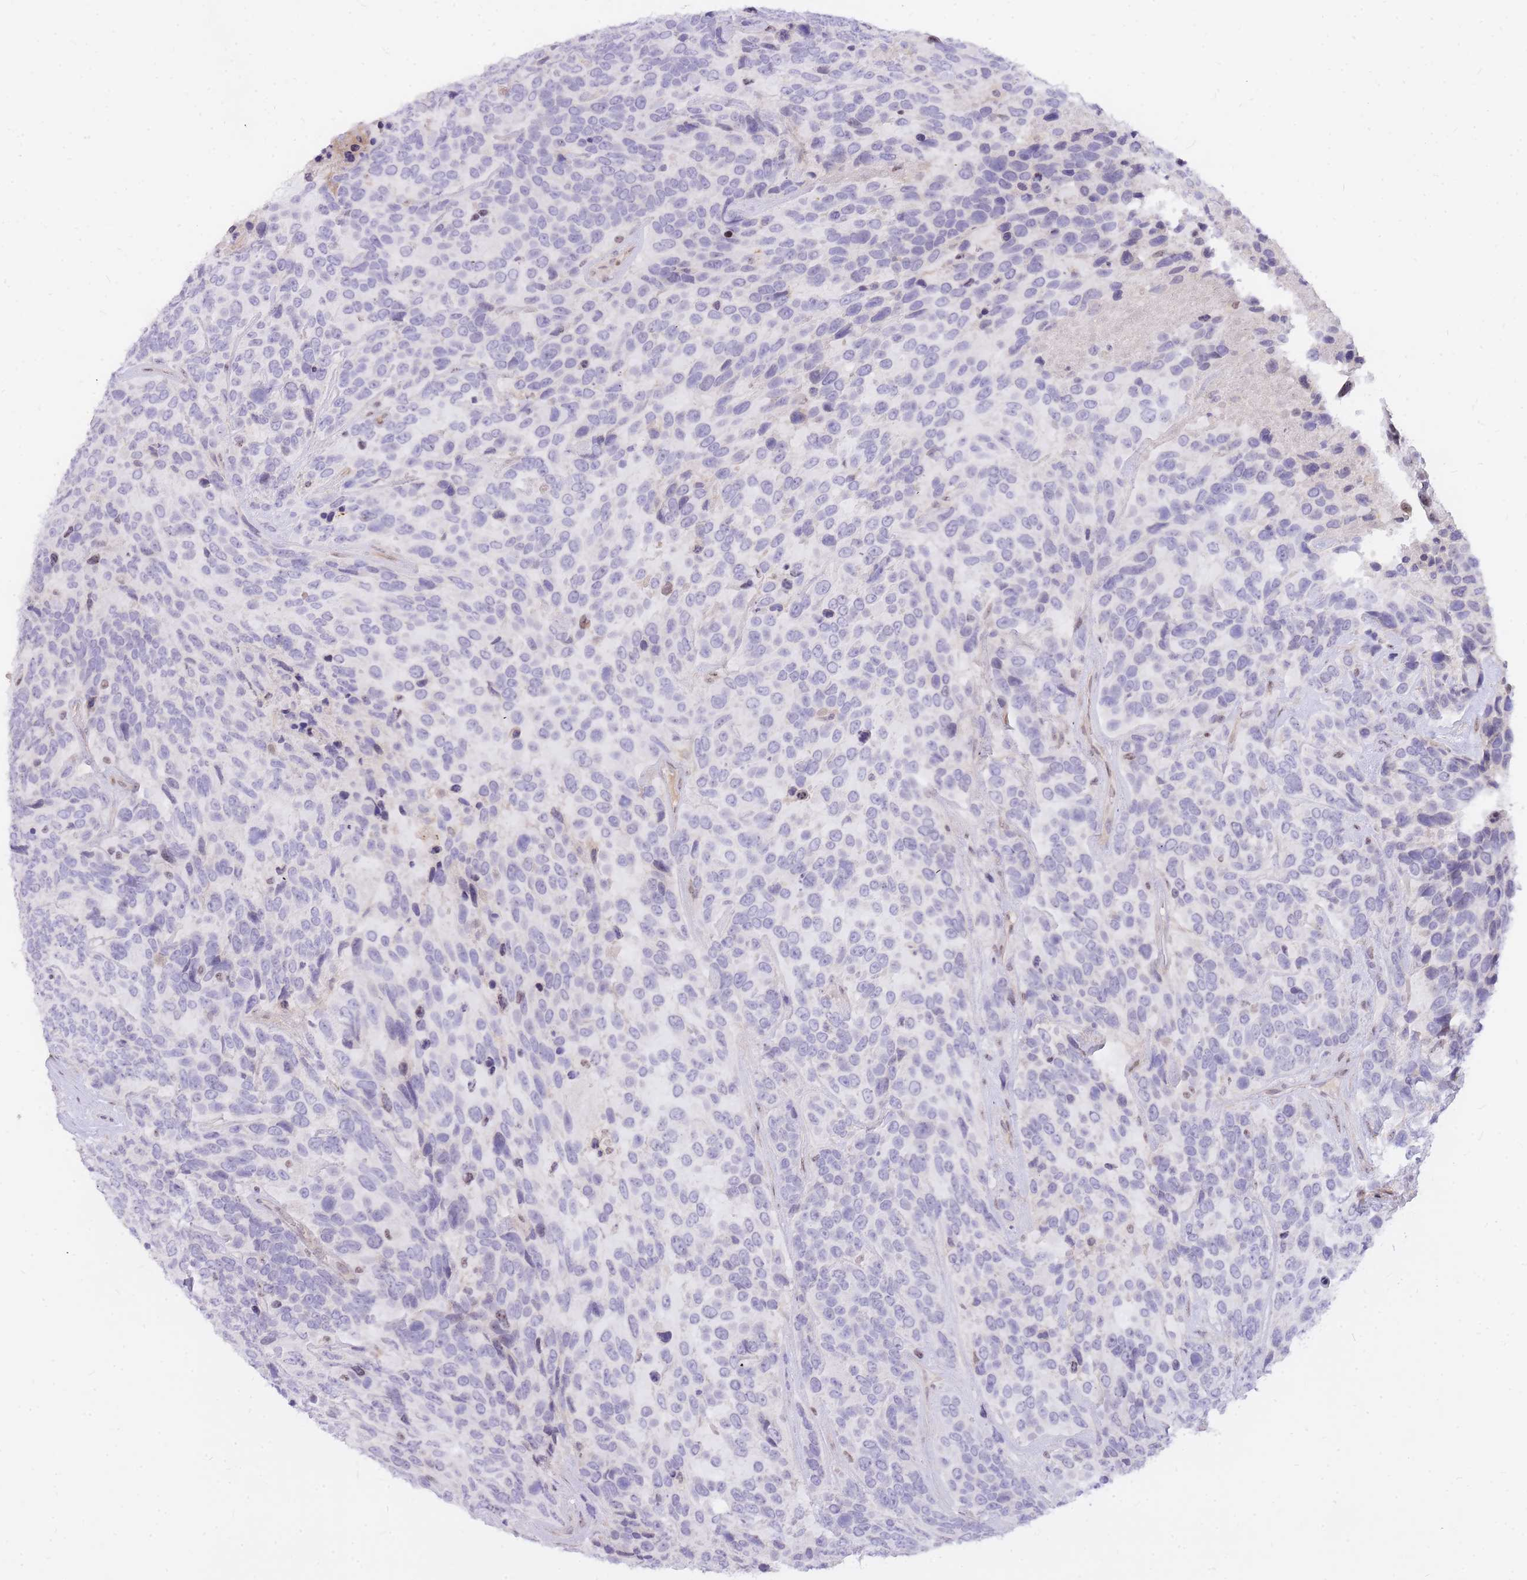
{"staining": {"intensity": "negative", "quantity": "none", "location": "none"}, "tissue": "urothelial cancer", "cell_type": "Tumor cells", "image_type": "cancer", "snomed": [{"axis": "morphology", "description": "Urothelial carcinoma, High grade"}, {"axis": "topography", "description": "Urinary bladder"}], "caption": "This is an immunohistochemistry (IHC) image of urothelial cancer. There is no positivity in tumor cells.", "gene": "TLE2", "patient": {"sex": "female", "age": 70}}